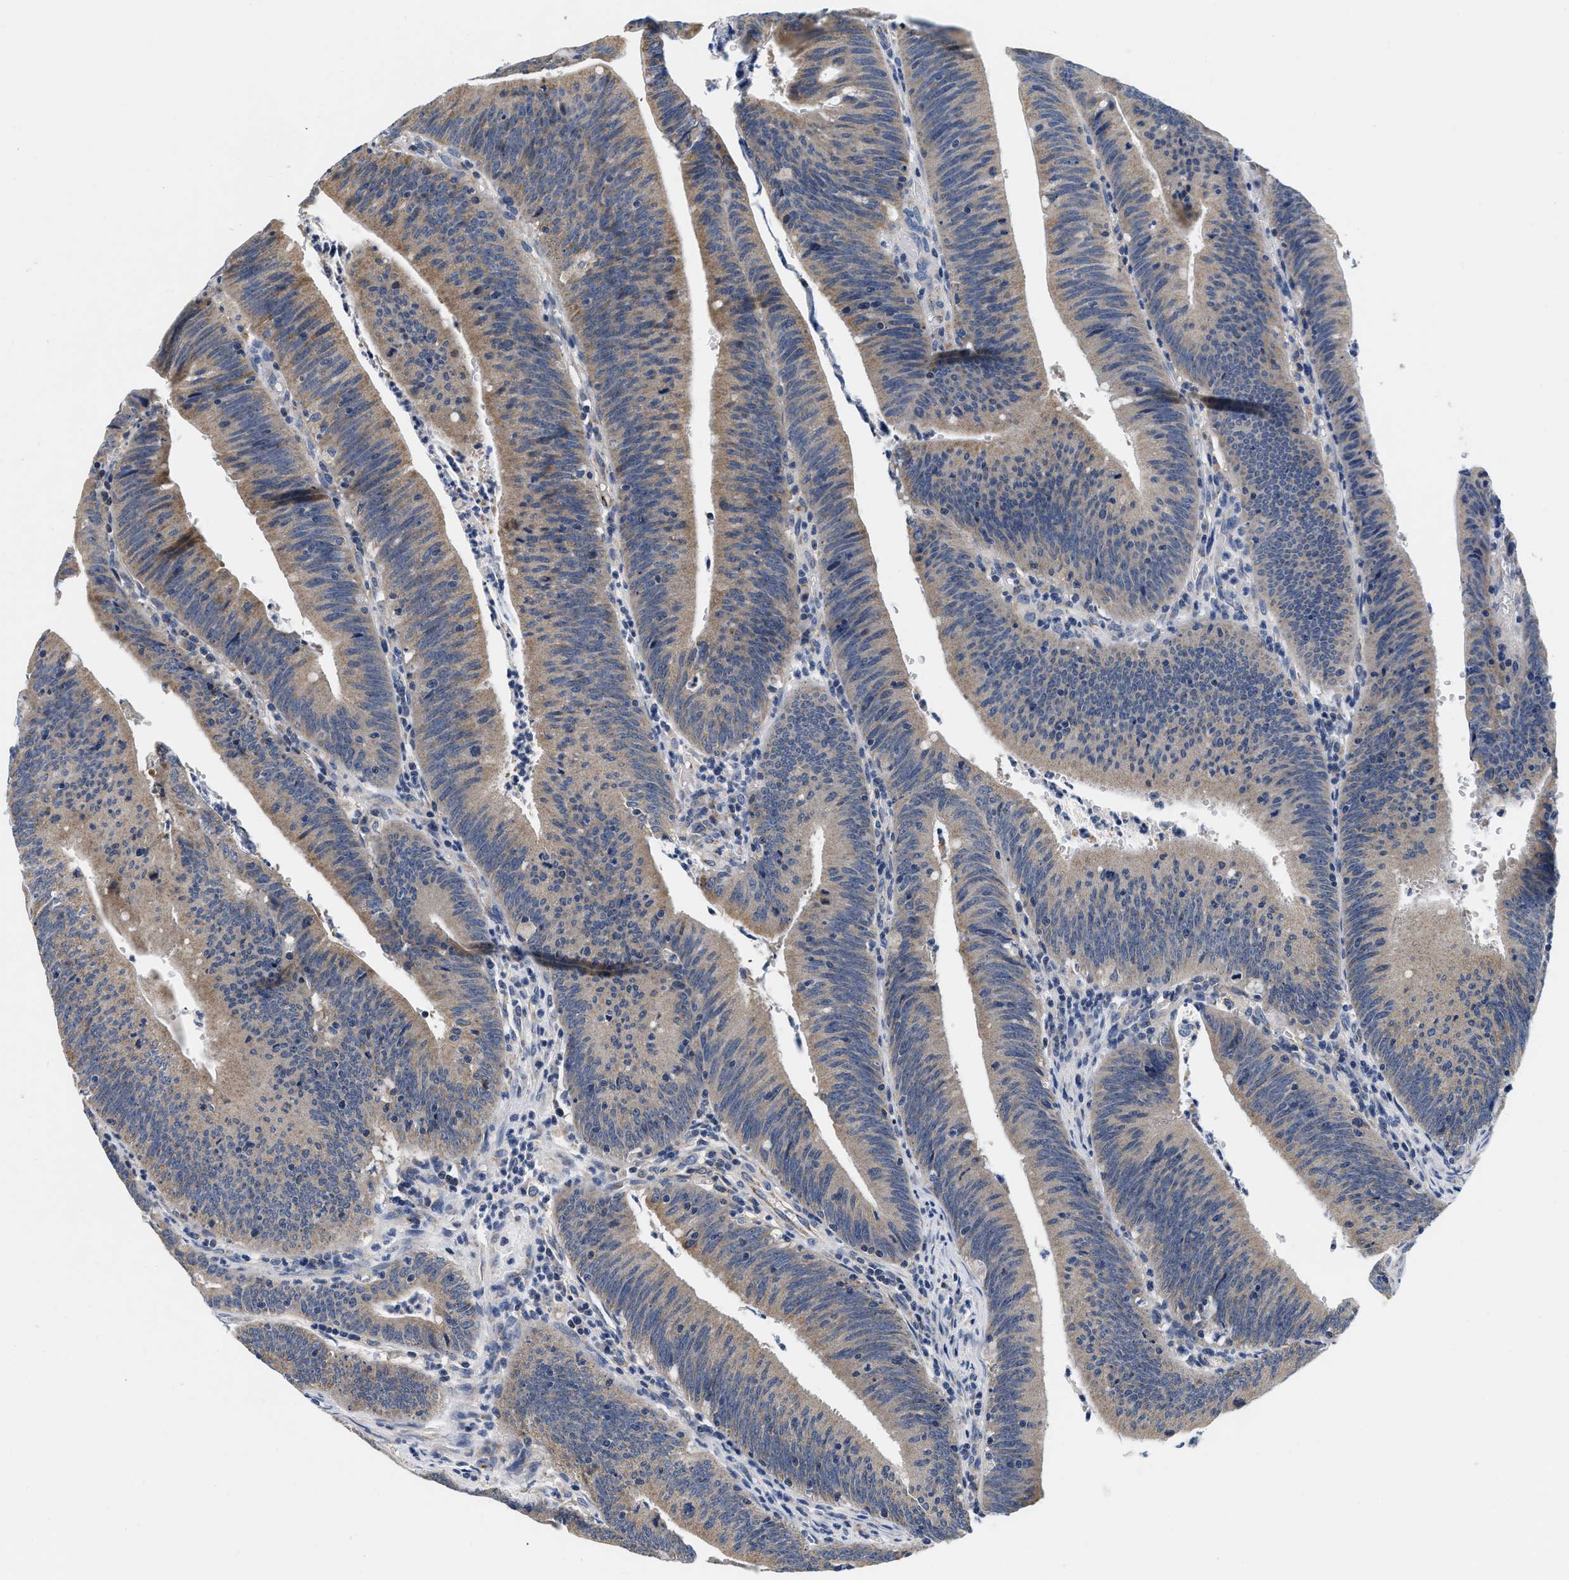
{"staining": {"intensity": "moderate", "quantity": ">75%", "location": "cytoplasmic/membranous"}, "tissue": "colorectal cancer", "cell_type": "Tumor cells", "image_type": "cancer", "snomed": [{"axis": "morphology", "description": "Normal tissue, NOS"}, {"axis": "morphology", "description": "Adenocarcinoma, NOS"}, {"axis": "topography", "description": "Rectum"}], "caption": "Immunohistochemistry photomicrograph of colorectal adenocarcinoma stained for a protein (brown), which demonstrates medium levels of moderate cytoplasmic/membranous staining in approximately >75% of tumor cells.", "gene": "PDP1", "patient": {"sex": "female", "age": 66}}